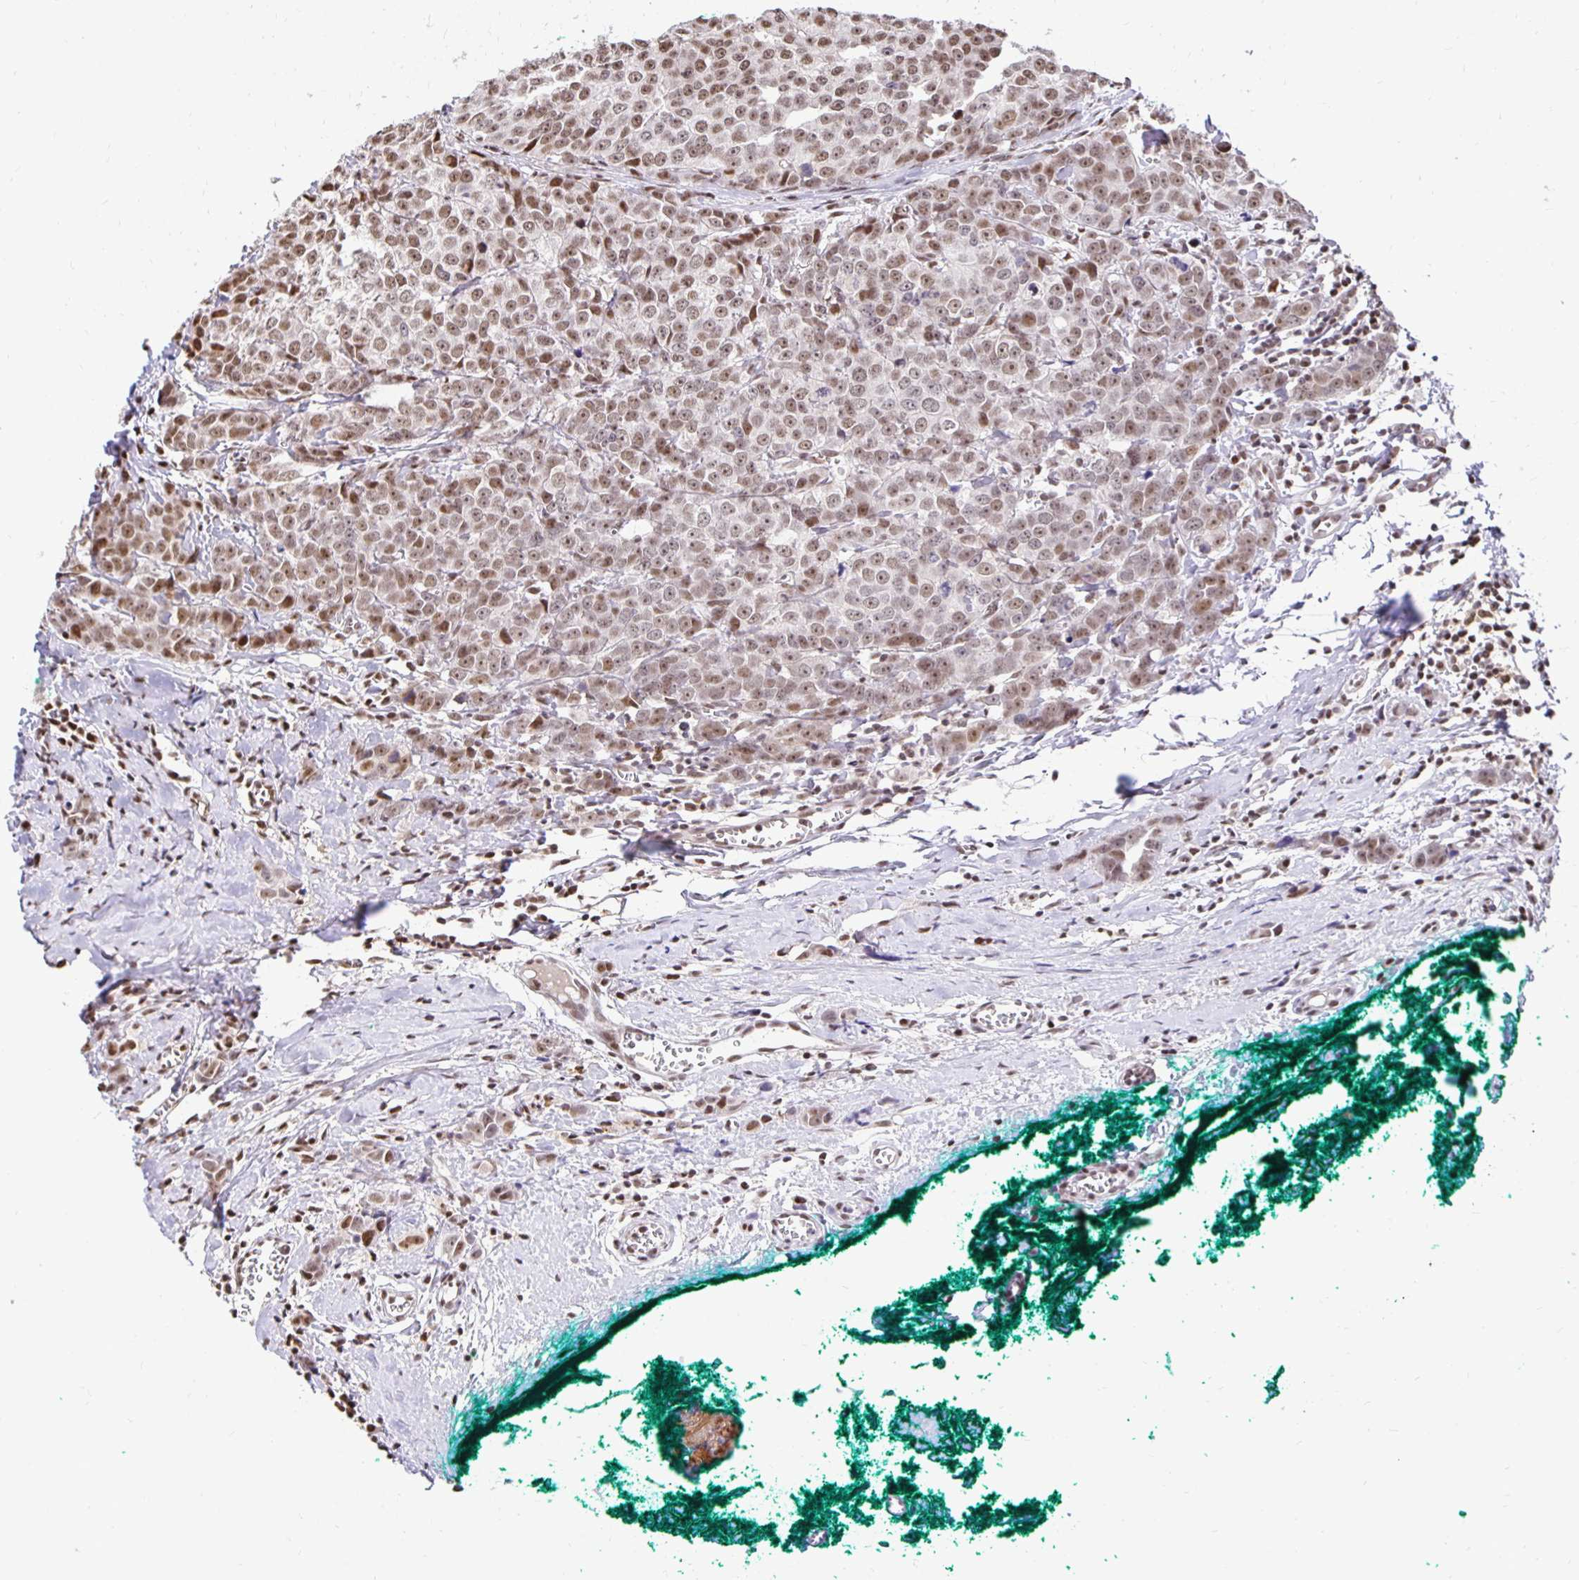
{"staining": {"intensity": "moderate", "quantity": ">75%", "location": "nuclear"}, "tissue": "breast cancer", "cell_type": "Tumor cells", "image_type": "cancer", "snomed": [{"axis": "morphology", "description": "Duct carcinoma"}, {"axis": "topography", "description": "Breast"}], "caption": "Immunohistochemistry (IHC) (DAB) staining of human breast invasive ductal carcinoma exhibits moderate nuclear protein positivity in approximately >75% of tumor cells.", "gene": "ZNF579", "patient": {"sex": "female", "age": 80}}